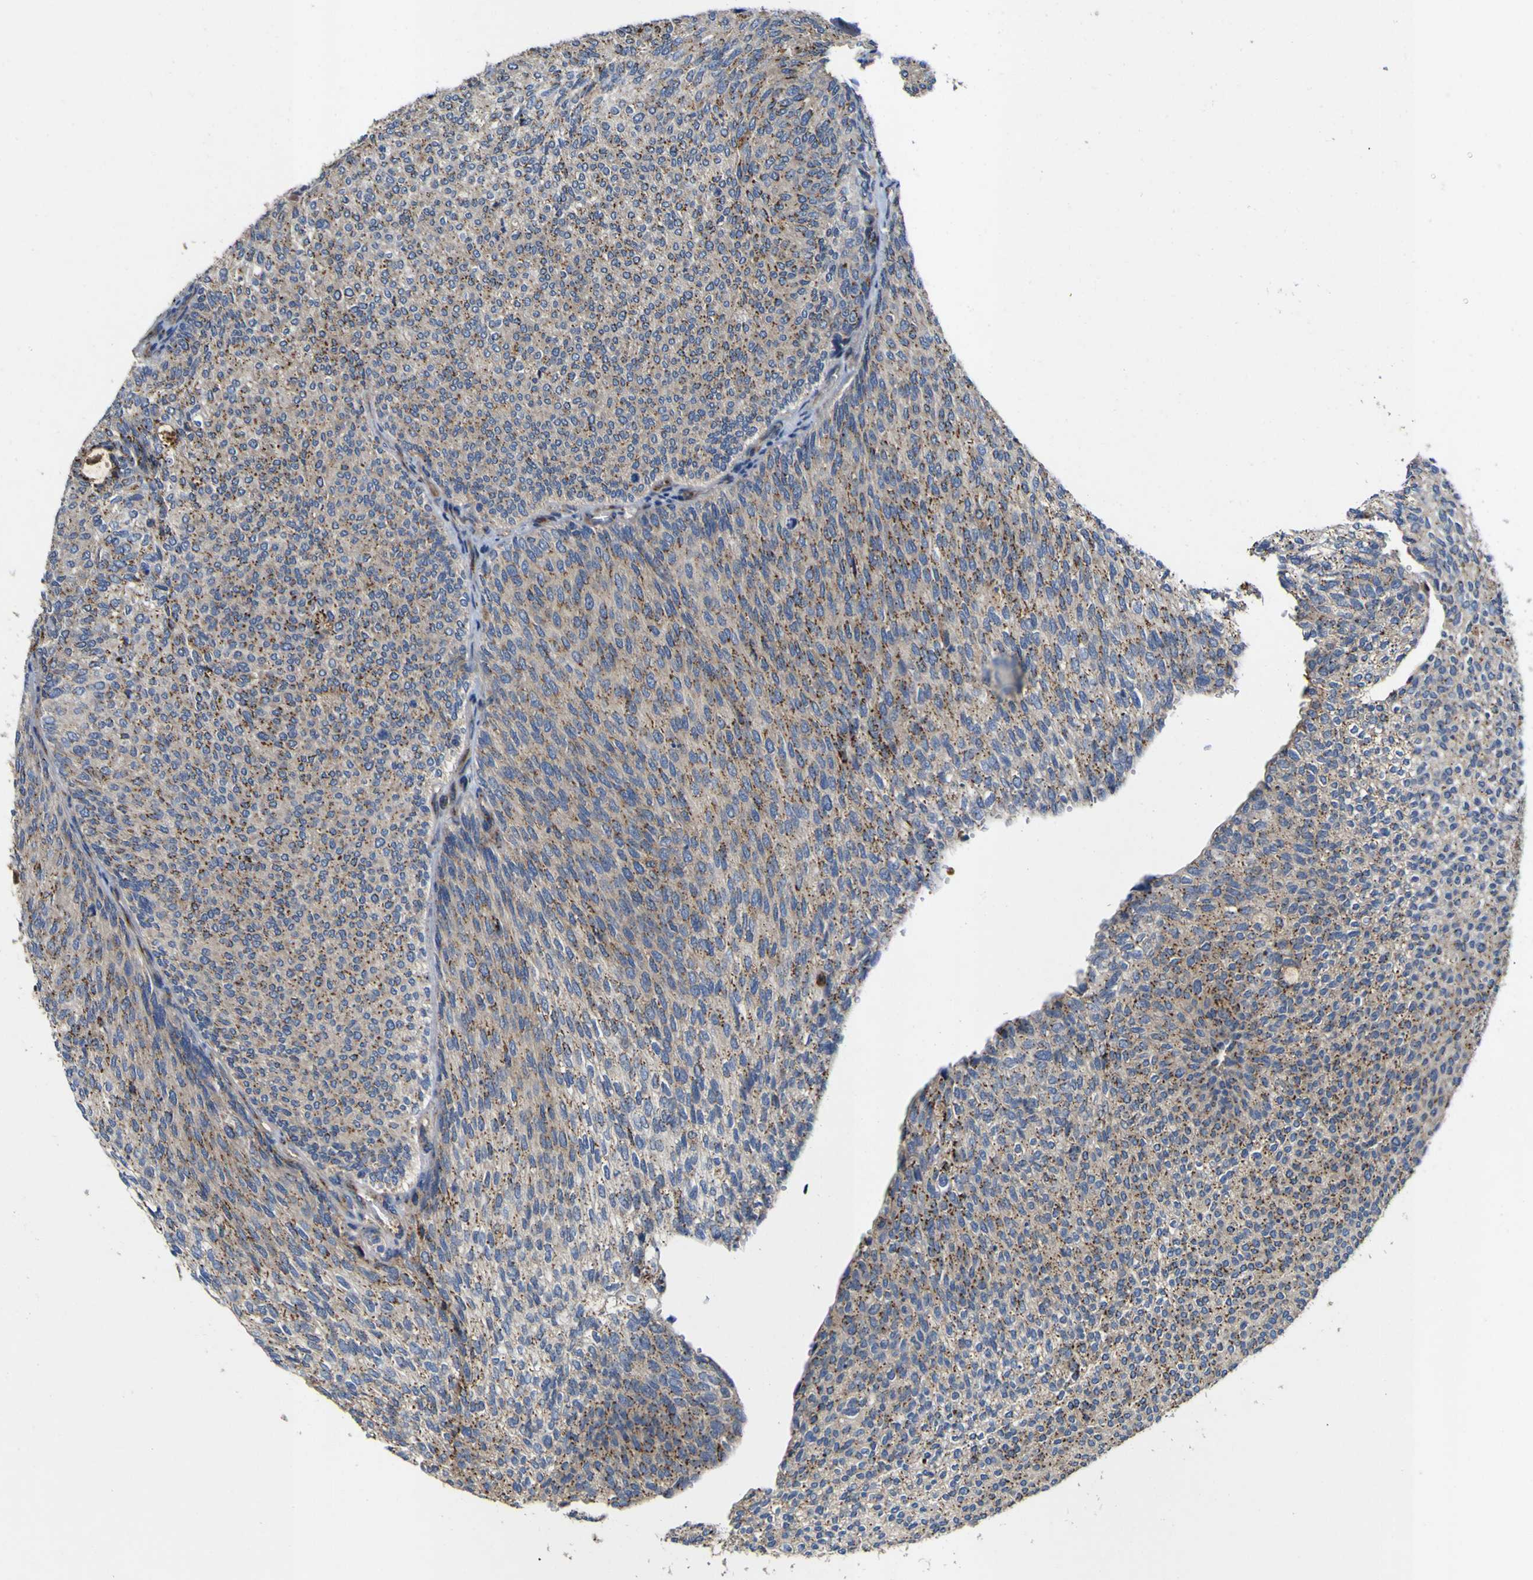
{"staining": {"intensity": "moderate", "quantity": ">75%", "location": "cytoplasmic/membranous"}, "tissue": "urothelial cancer", "cell_type": "Tumor cells", "image_type": "cancer", "snomed": [{"axis": "morphology", "description": "Urothelial carcinoma, Low grade"}, {"axis": "topography", "description": "Urinary bladder"}], "caption": "Immunohistochemistry (IHC) image of urothelial cancer stained for a protein (brown), which exhibits medium levels of moderate cytoplasmic/membranous staining in approximately >75% of tumor cells.", "gene": "COA1", "patient": {"sex": "female", "age": 79}}